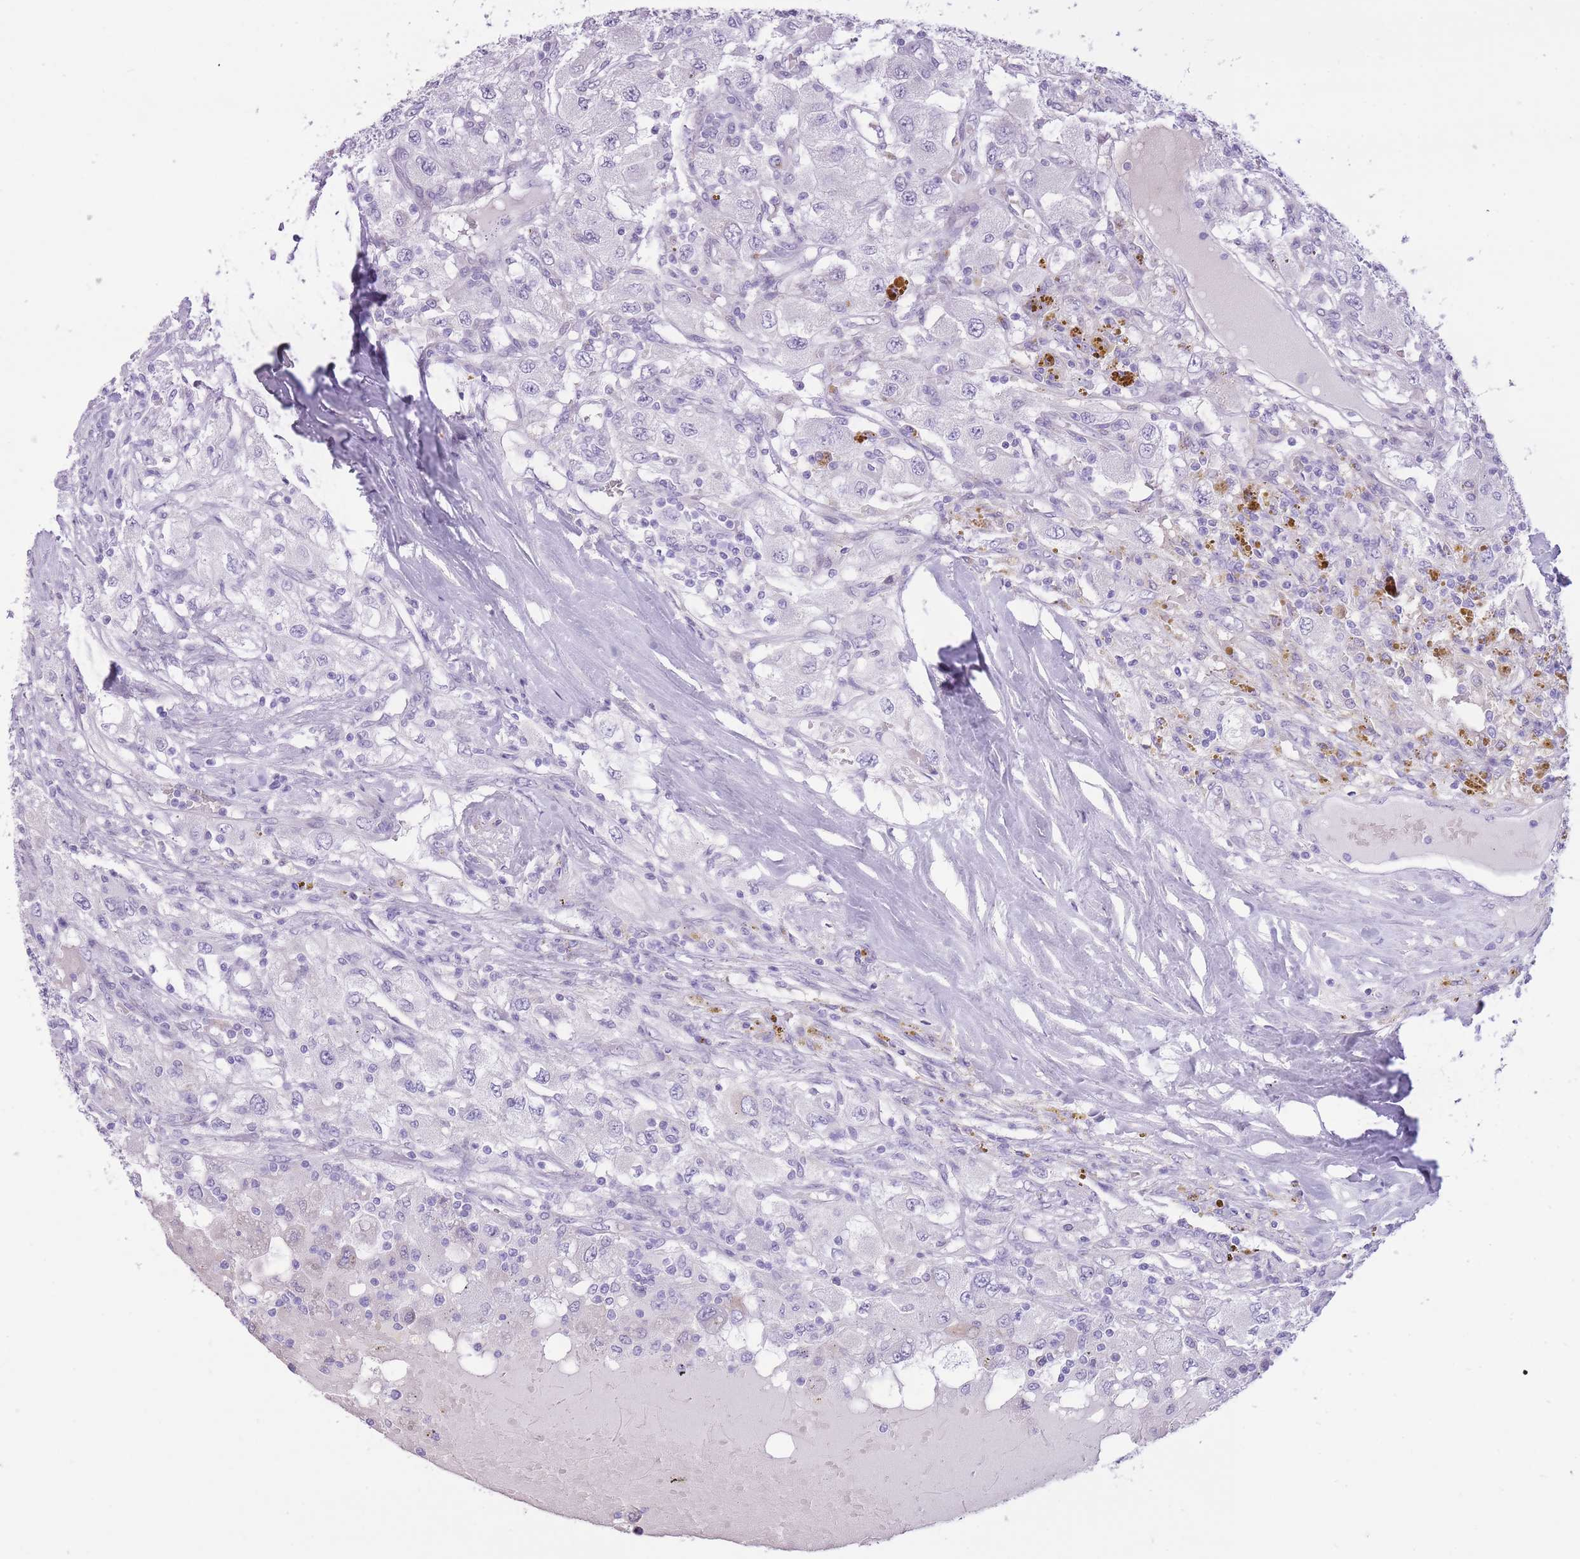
{"staining": {"intensity": "negative", "quantity": "none", "location": "none"}, "tissue": "renal cancer", "cell_type": "Tumor cells", "image_type": "cancer", "snomed": [{"axis": "morphology", "description": "Adenocarcinoma, NOS"}, {"axis": "topography", "description": "Kidney"}], "caption": "High magnification brightfield microscopy of renal cancer stained with DAB (brown) and counterstained with hematoxylin (blue): tumor cells show no significant expression.", "gene": "WDR70", "patient": {"sex": "female", "age": 67}}